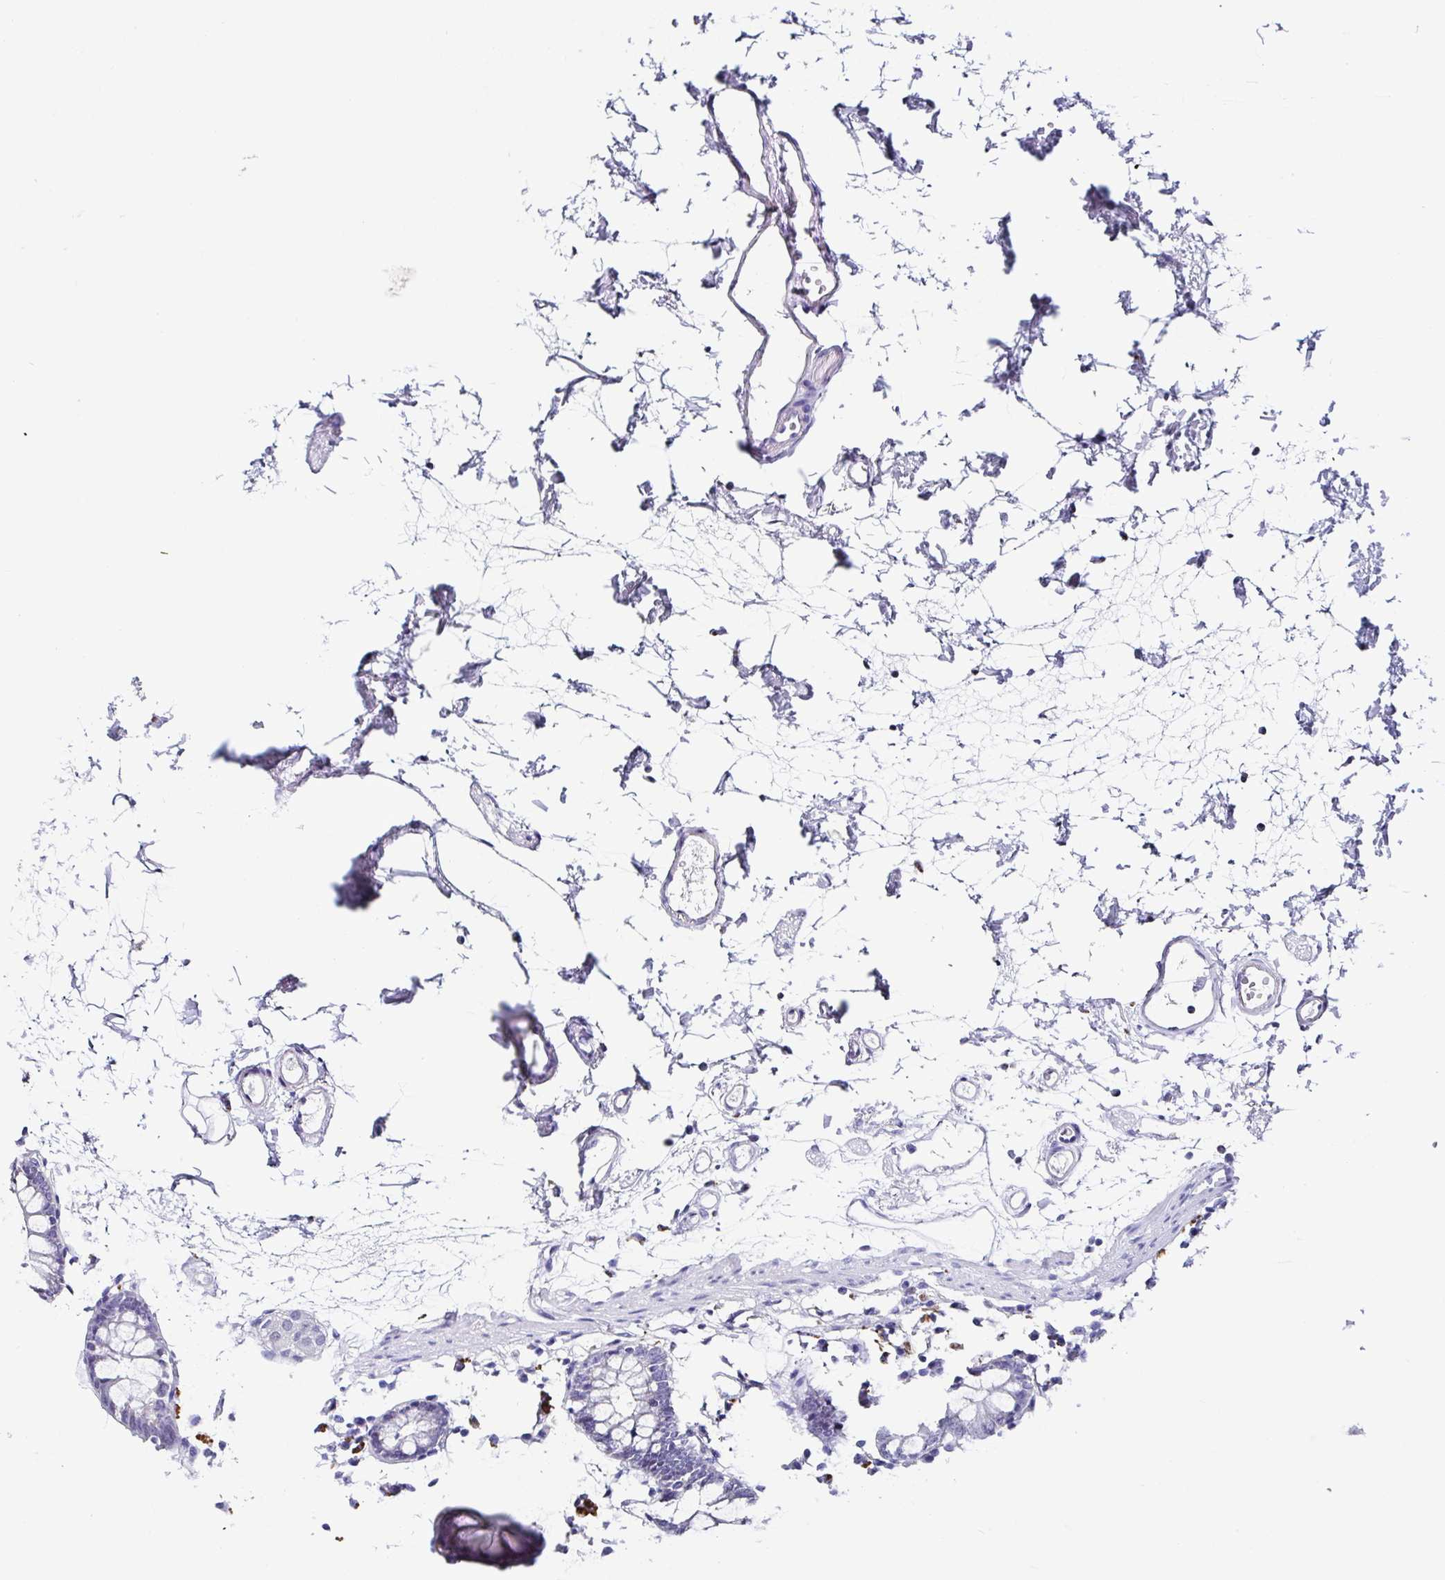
{"staining": {"intensity": "negative", "quantity": "none", "location": "none"}, "tissue": "colon", "cell_type": "Endothelial cells", "image_type": "normal", "snomed": [{"axis": "morphology", "description": "Normal tissue, NOS"}, {"axis": "topography", "description": "Colon"}], "caption": "Endothelial cells are negative for protein expression in unremarkable human colon. (DAB (3,3'-diaminobenzidine) IHC, high magnification).", "gene": "TMPRSS11E", "patient": {"sex": "female", "age": 84}}